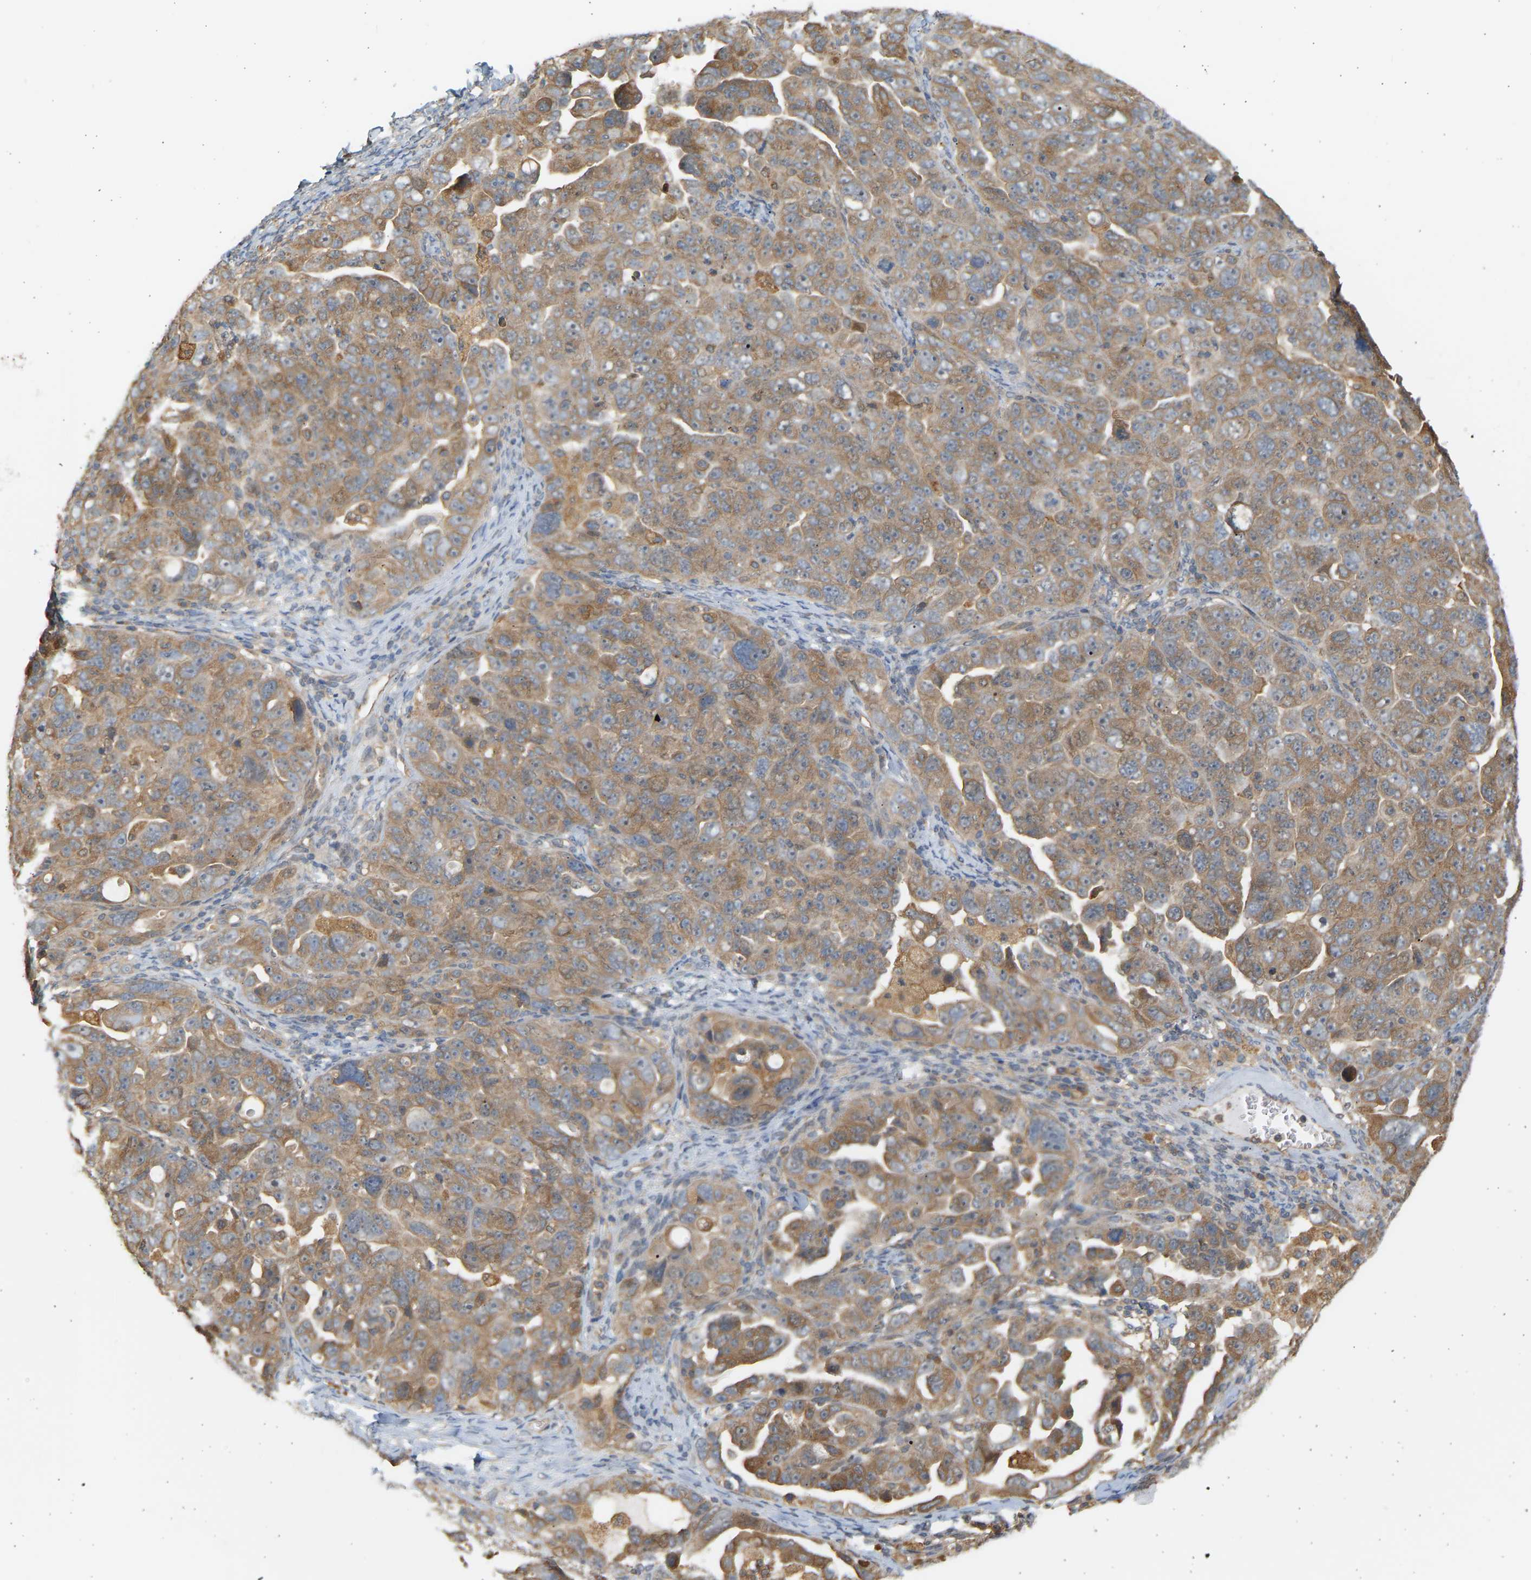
{"staining": {"intensity": "moderate", "quantity": ">75%", "location": "cytoplasmic/membranous"}, "tissue": "ovarian cancer", "cell_type": "Tumor cells", "image_type": "cancer", "snomed": [{"axis": "morphology", "description": "Cystadenocarcinoma, serous, NOS"}, {"axis": "topography", "description": "Ovary"}], "caption": "A high-resolution histopathology image shows immunohistochemistry staining of ovarian cancer (serous cystadenocarcinoma), which demonstrates moderate cytoplasmic/membranous staining in approximately >75% of tumor cells. (Brightfield microscopy of DAB IHC at high magnification).", "gene": "B4GALT6", "patient": {"sex": "female", "age": 66}}